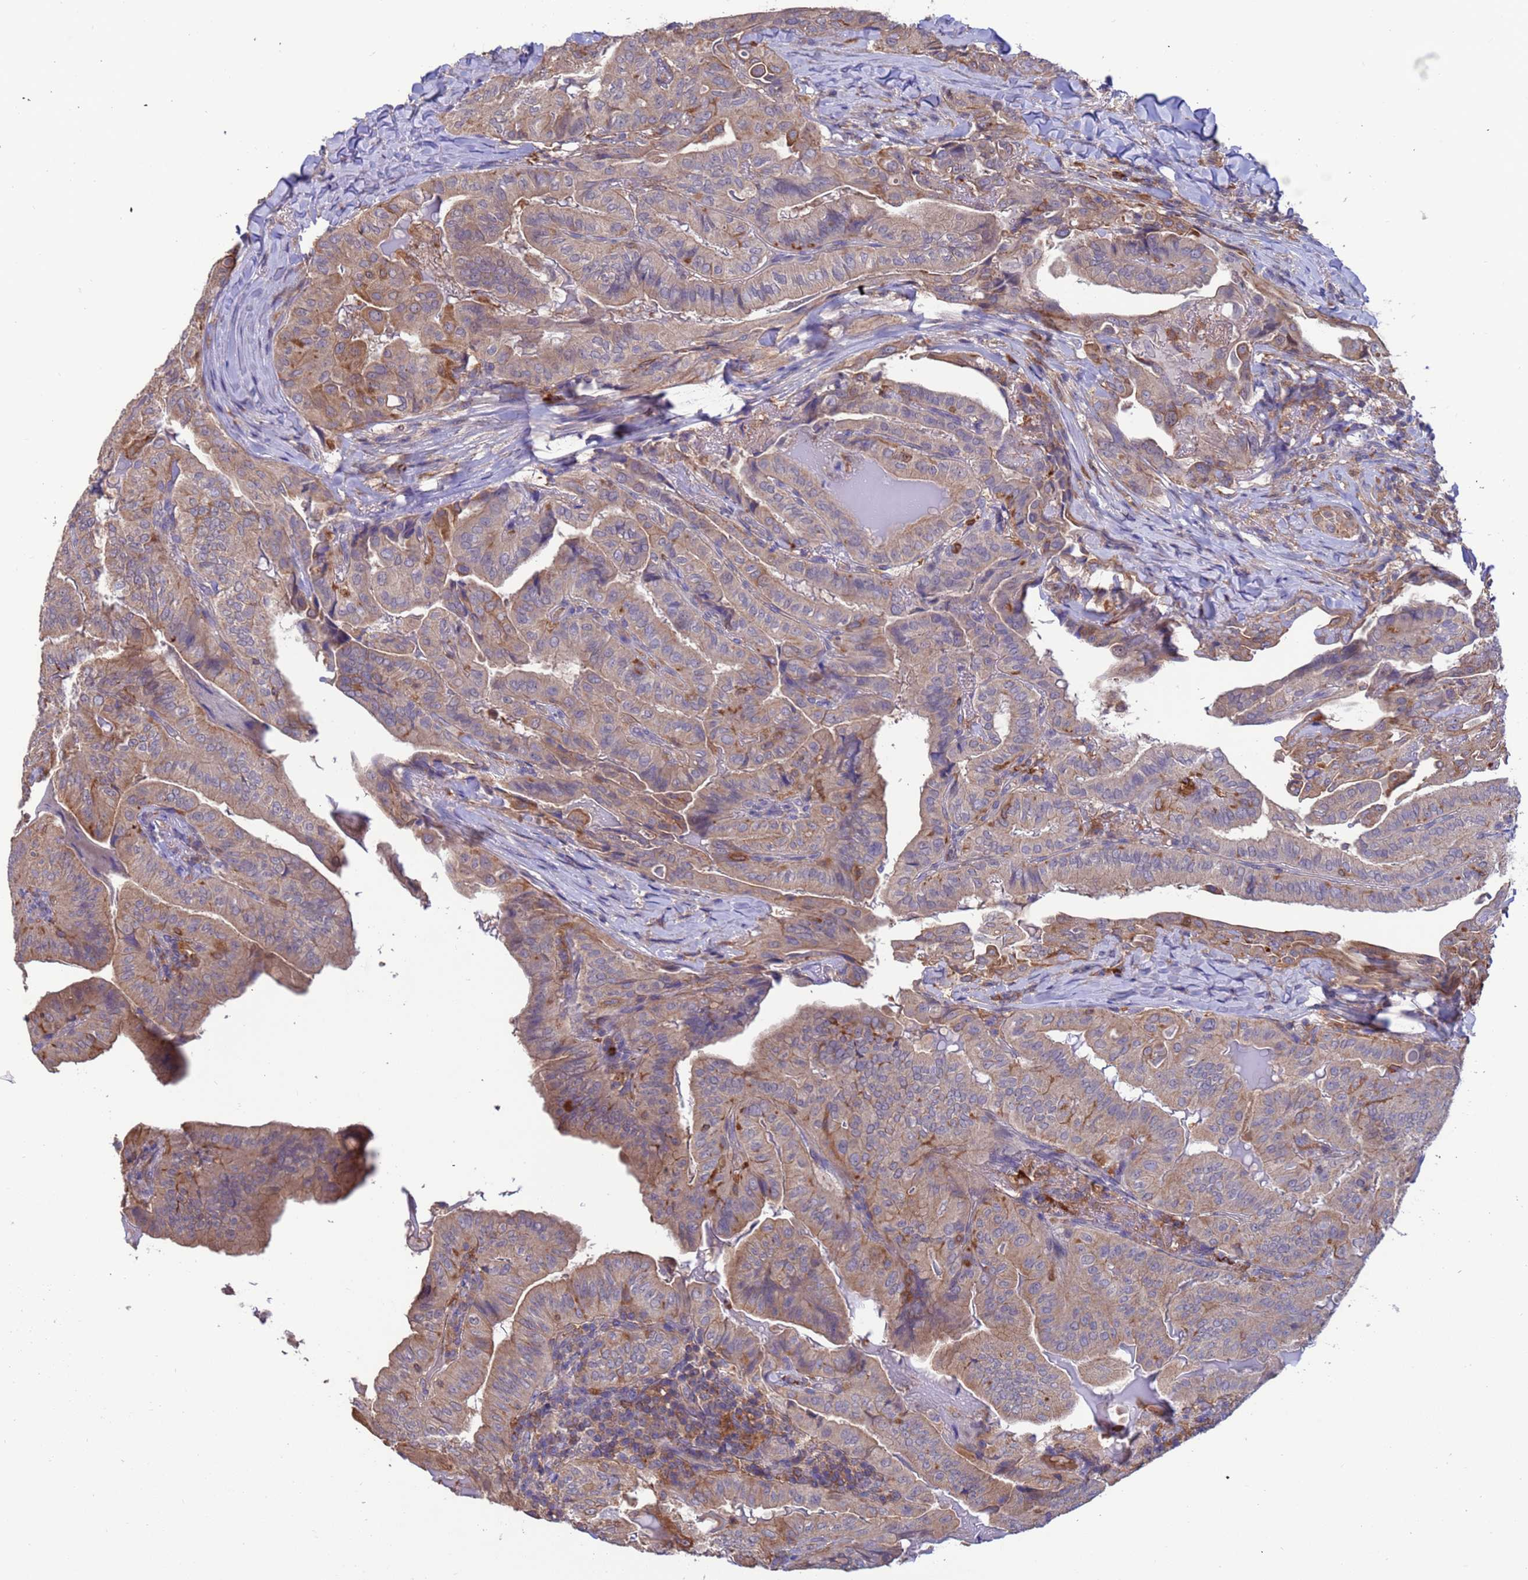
{"staining": {"intensity": "weak", "quantity": "25%-75%", "location": "cytoplasmic/membranous"}, "tissue": "thyroid cancer", "cell_type": "Tumor cells", "image_type": "cancer", "snomed": [{"axis": "morphology", "description": "Papillary adenocarcinoma, NOS"}, {"axis": "topography", "description": "Thyroid gland"}], "caption": "The photomicrograph exhibits a brown stain indicating the presence of a protein in the cytoplasmic/membranous of tumor cells in thyroid cancer.", "gene": "AMPD3", "patient": {"sex": "female", "age": 68}}